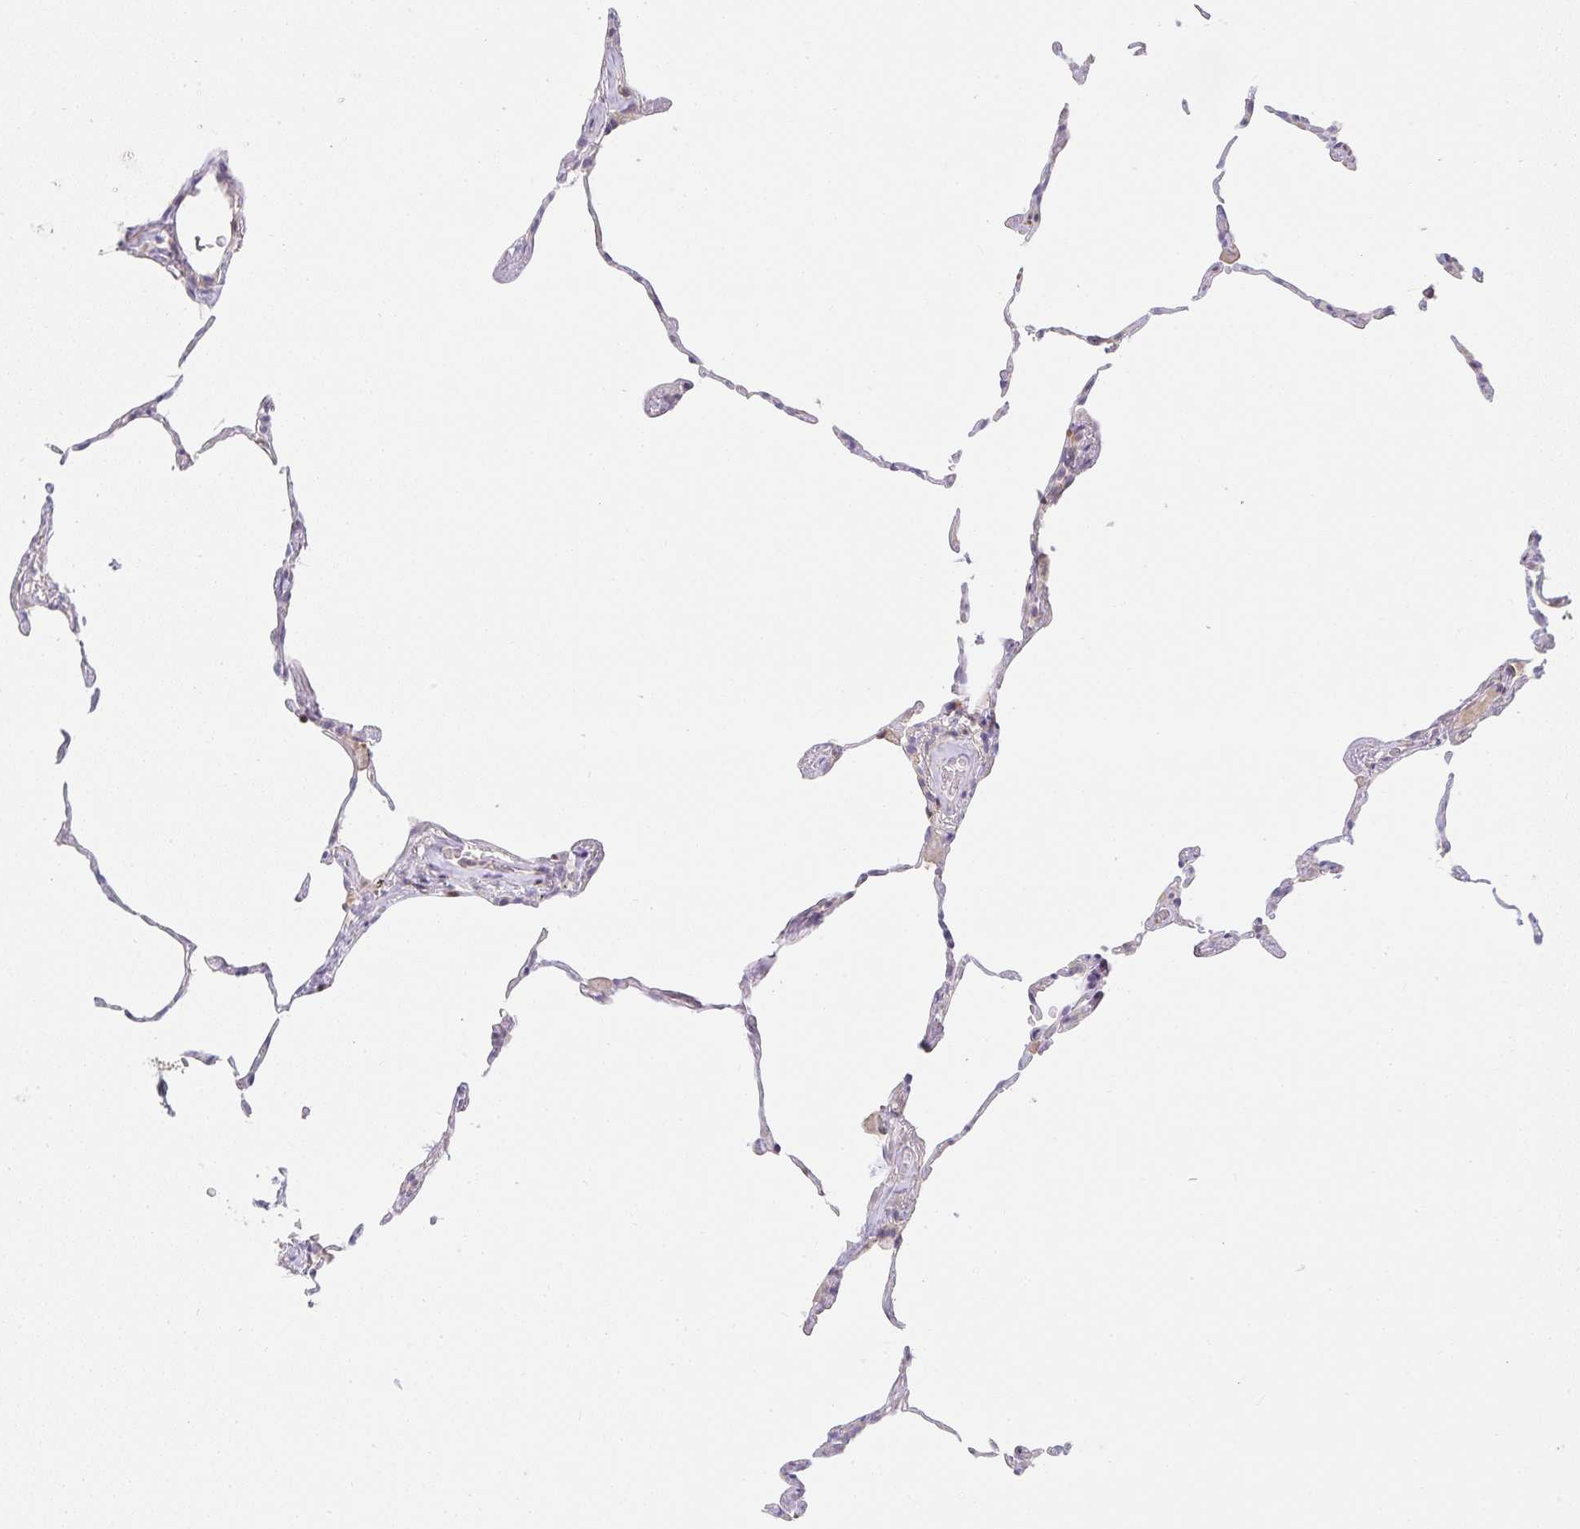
{"staining": {"intensity": "negative", "quantity": "none", "location": "none"}, "tissue": "lung", "cell_type": "Alveolar cells", "image_type": "normal", "snomed": [{"axis": "morphology", "description": "Normal tissue, NOS"}, {"axis": "topography", "description": "Lung"}], "caption": "The IHC histopathology image has no significant positivity in alveolar cells of lung.", "gene": "GATA3", "patient": {"sex": "female", "age": 57}}